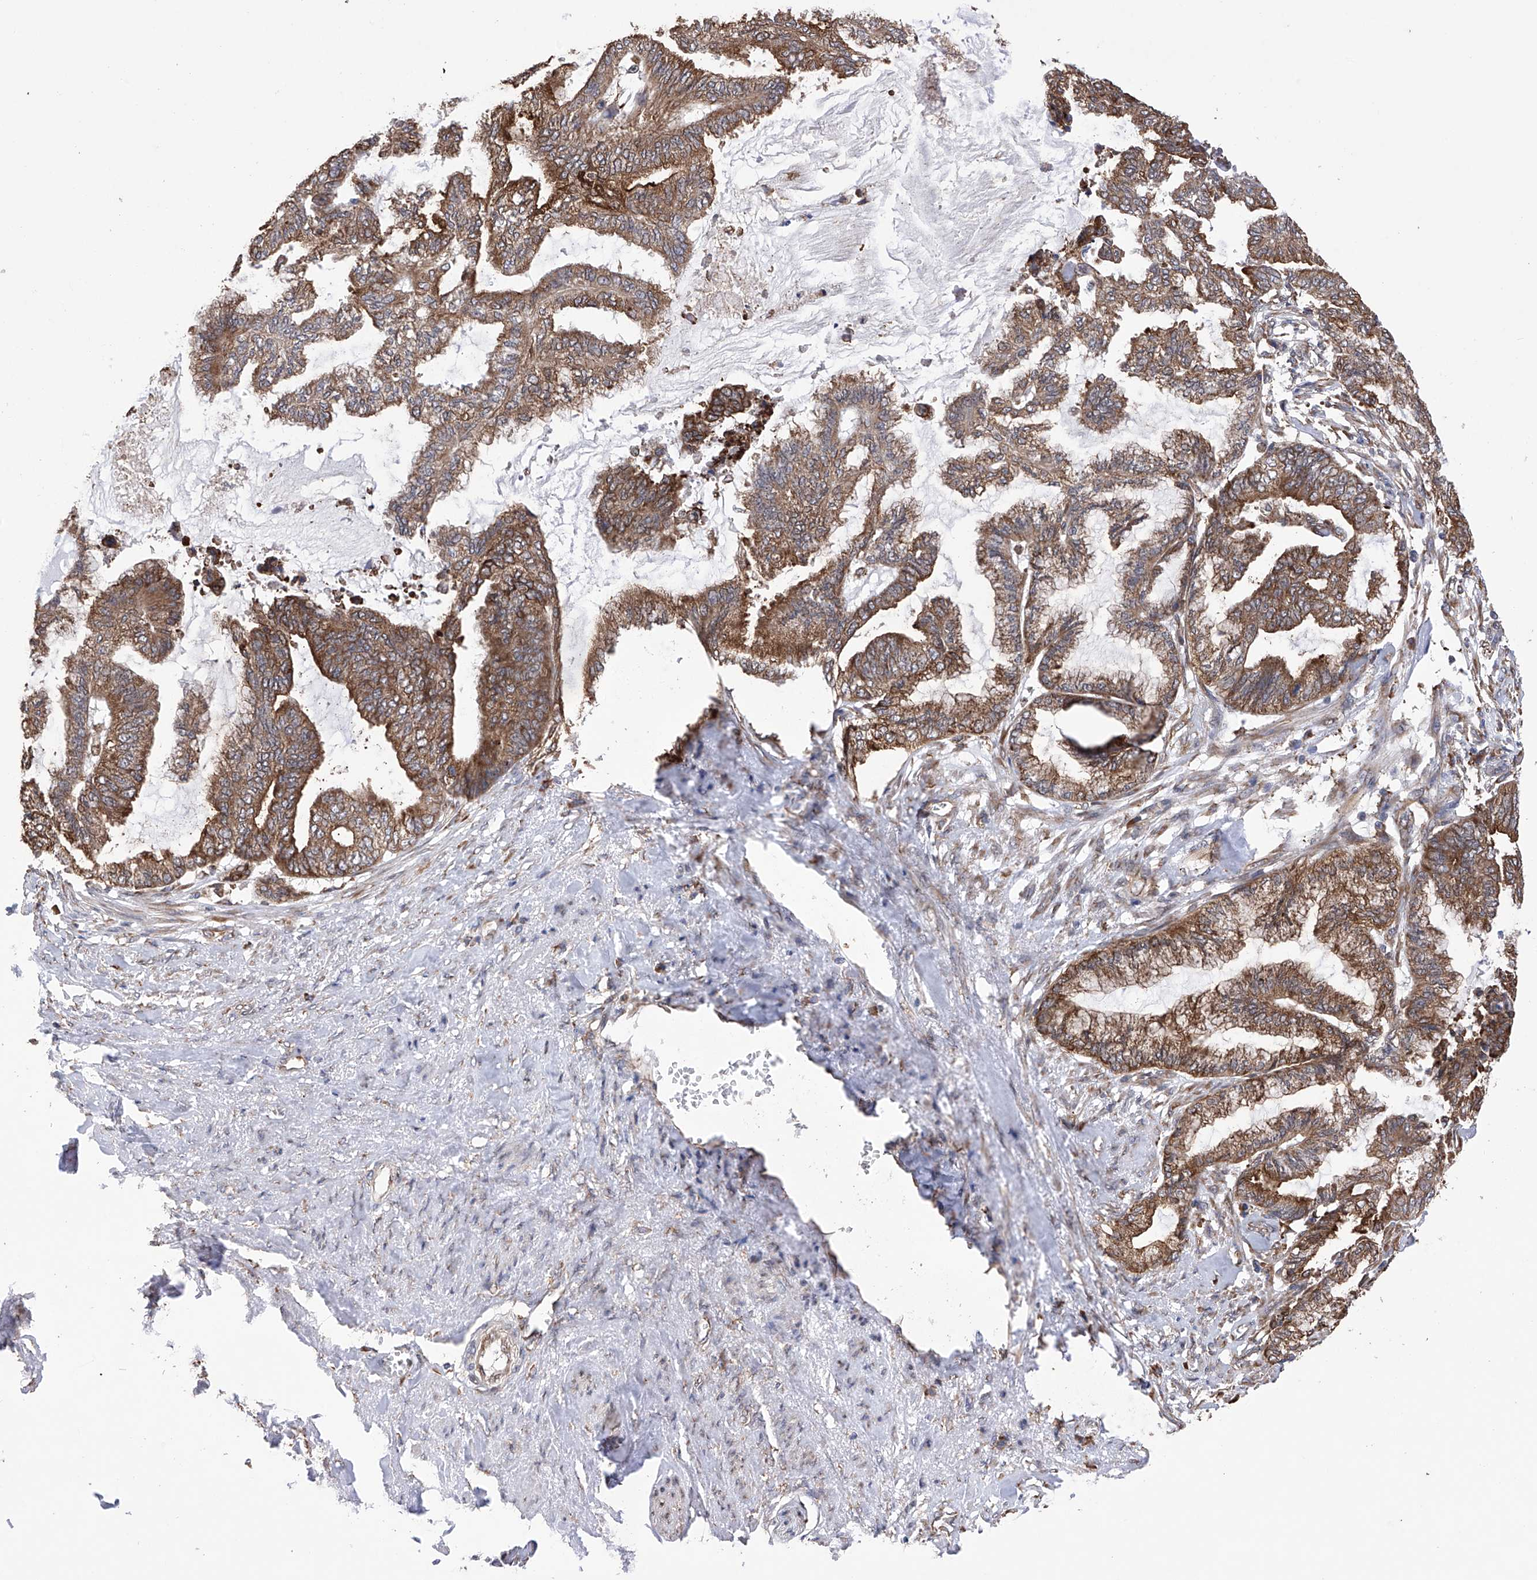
{"staining": {"intensity": "strong", "quantity": ">75%", "location": "cytoplasmic/membranous"}, "tissue": "endometrial cancer", "cell_type": "Tumor cells", "image_type": "cancer", "snomed": [{"axis": "morphology", "description": "Adenocarcinoma, NOS"}, {"axis": "topography", "description": "Endometrium"}], "caption": "Tumor cells display high levels of strong cytoplasmic/membranous expression in approximately >75% of cells in adenocarcinoma (endometrial). The staining was performed using DAB to visualize the protein expression in brown, while the nuclei were stained in blue with hematoxylin (Magnification: 20x).", "gene": "DNAH8", "patient": {"sex": "female", "age": 86}}